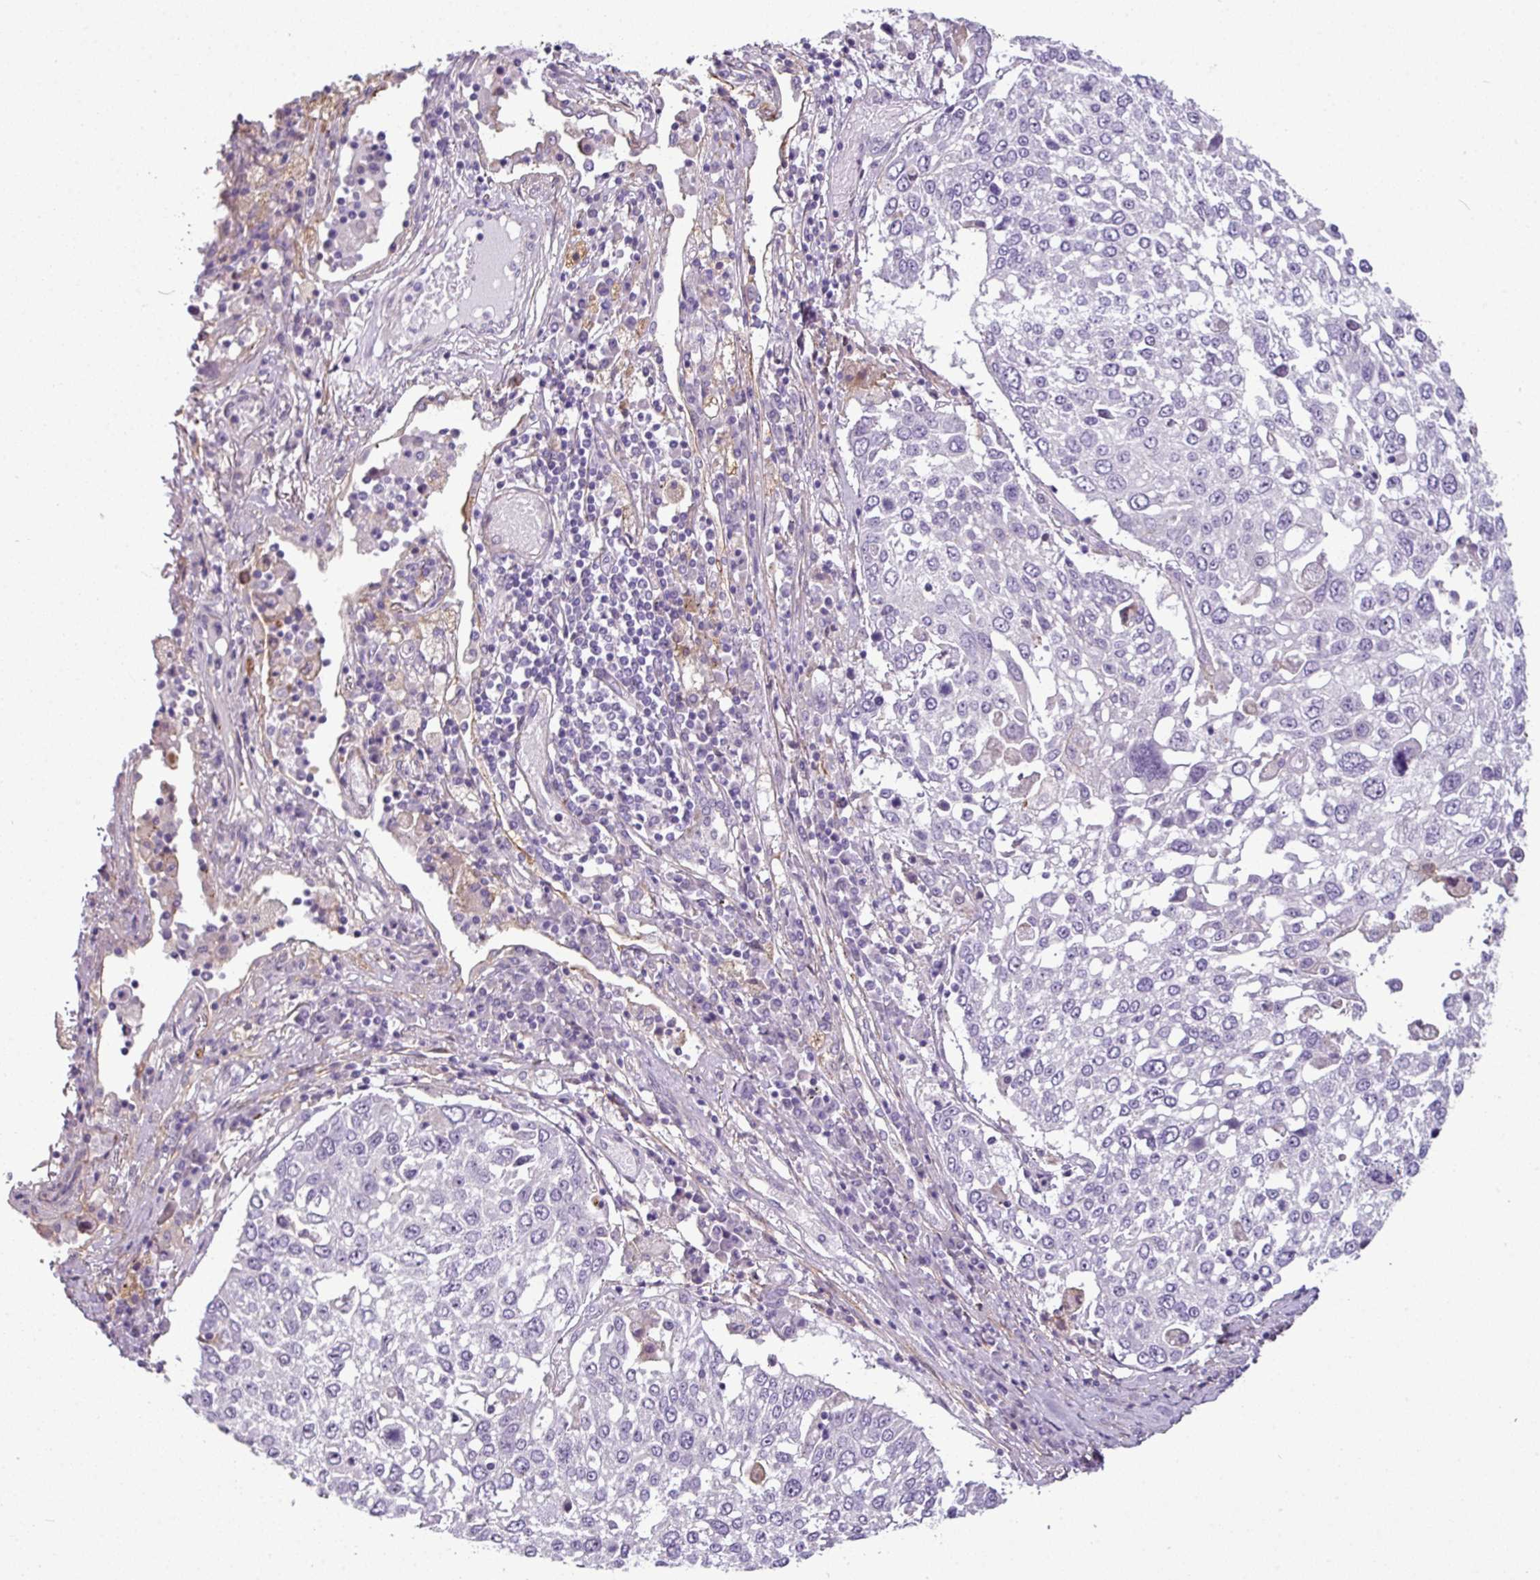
{"staining": {"intensity": "negative", "quantity": "none", "location": "none"}, "tissue": "lung cancer", "cell_type": "Tumor cells", "image_type": "cancer", "snomed": [{"axis": "morphology", "description": "Squamous cell carcinoma, NOS"}, {"axis": "topography", "description": "Lung"}], "caption": "Immunohistochemistry (IHC) micrograph of lung cancer (squamous cell carcinoma) stained for a protein (brown), which exhibits no expression in tumor cells. Brightfield microscopy of immunohistochemistry (IHC) stained with DAB (3,3'-diaminobenzidine) (brown) and hematoxylin (blue), captured at high magnification.", "gene": "TMEM178B", "patient": {"sex": "male", "age": 65}}